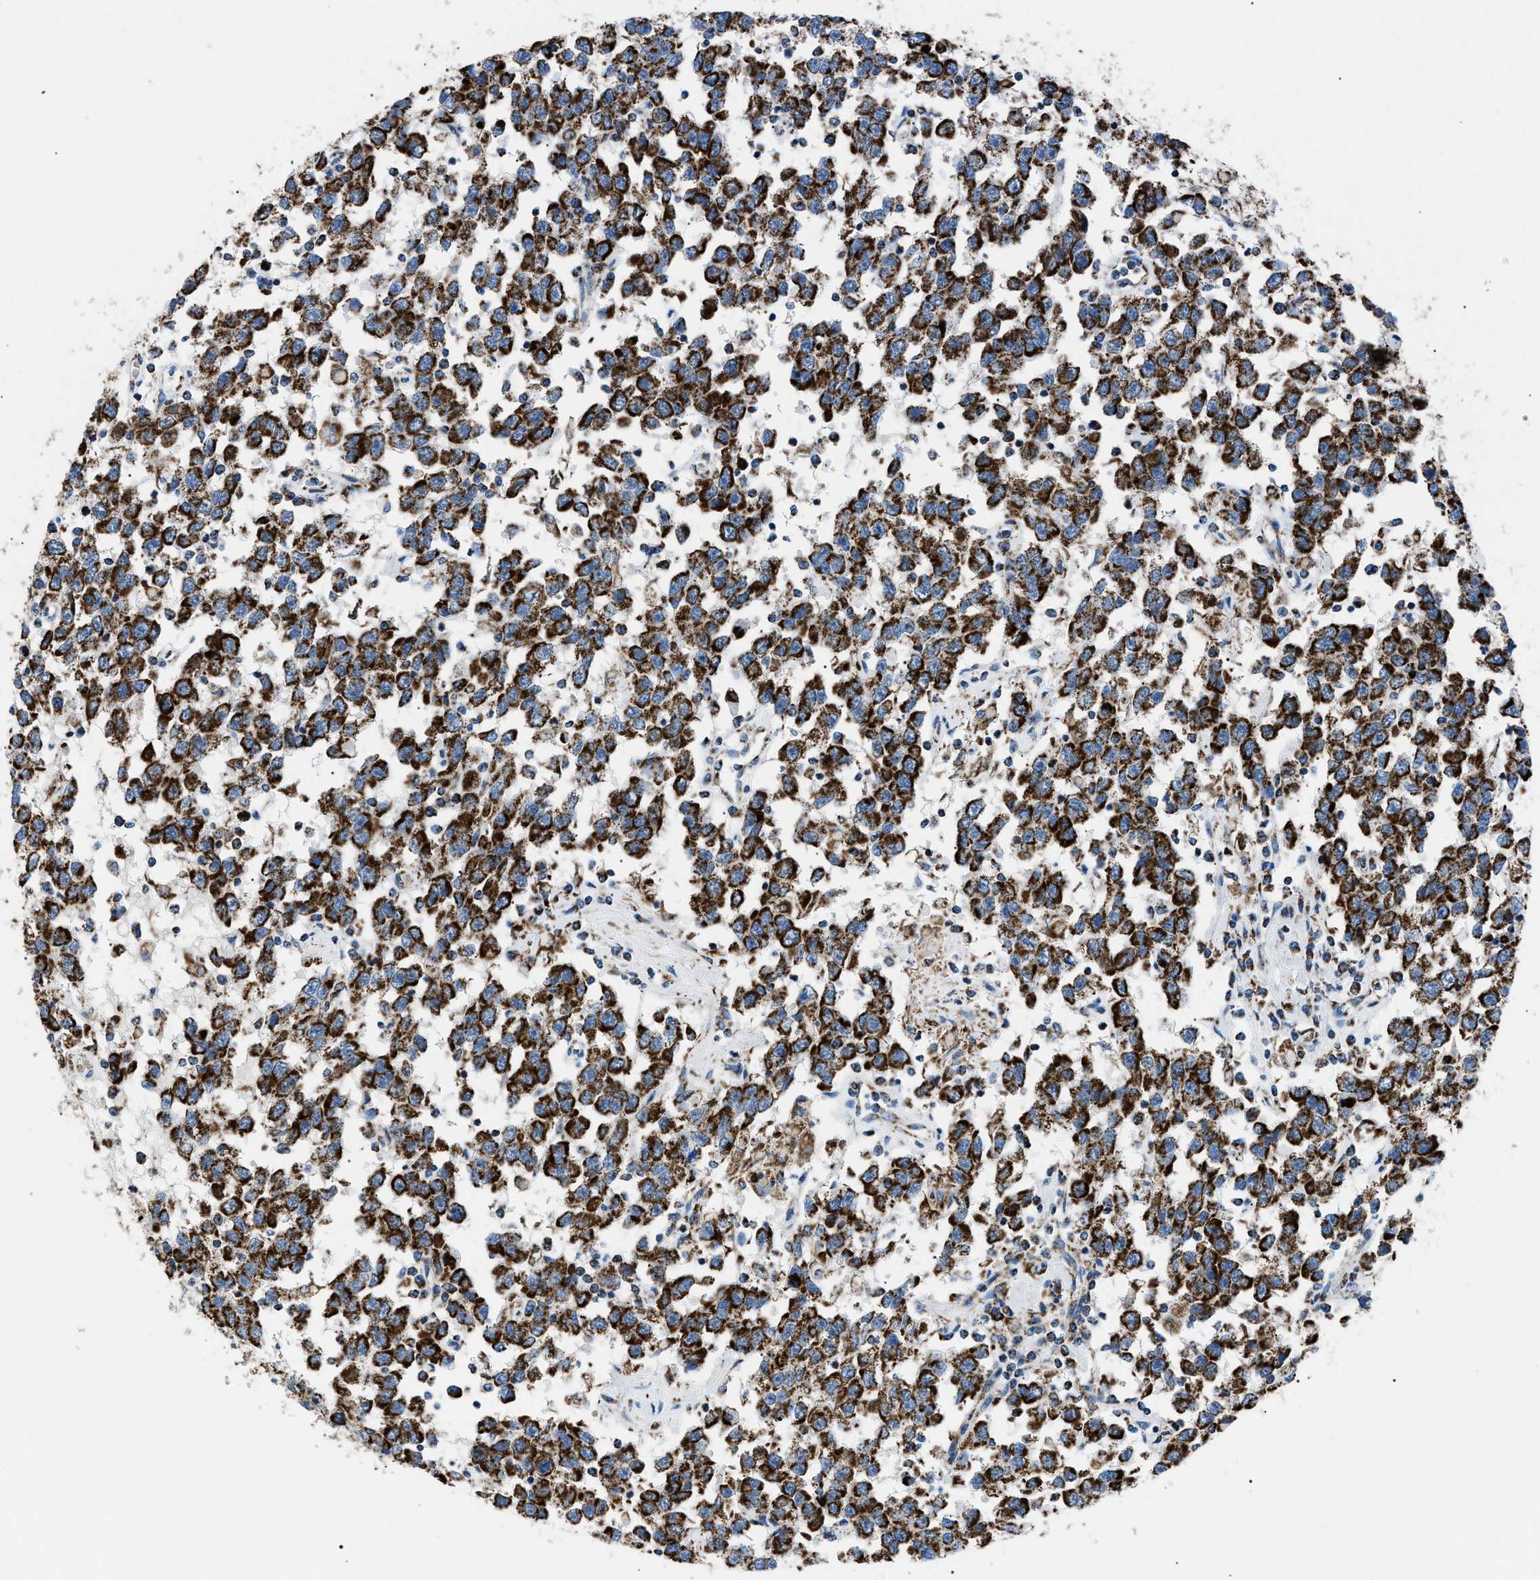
{"staining": {"intensity": "strong", "quantity": ">75%", "location": "cytoplasmic/membranous"}, "tissue": "testis cancer", "cell_type": "Tumor cells", "image_type": "cancer", "snomed": [{"axis": "morphology", "description": "Seminoma, NOS"}, {"axis": "topography", "description": "Testis"}], "caption": "Seminoma (testis) was stained to show a protein in brown. There is high levels of strong cytoplasmic/membranous positivity in about >75% of tumor cells.", "gene": "PHB2", "patient": {"sex": "male", "age": 41}}